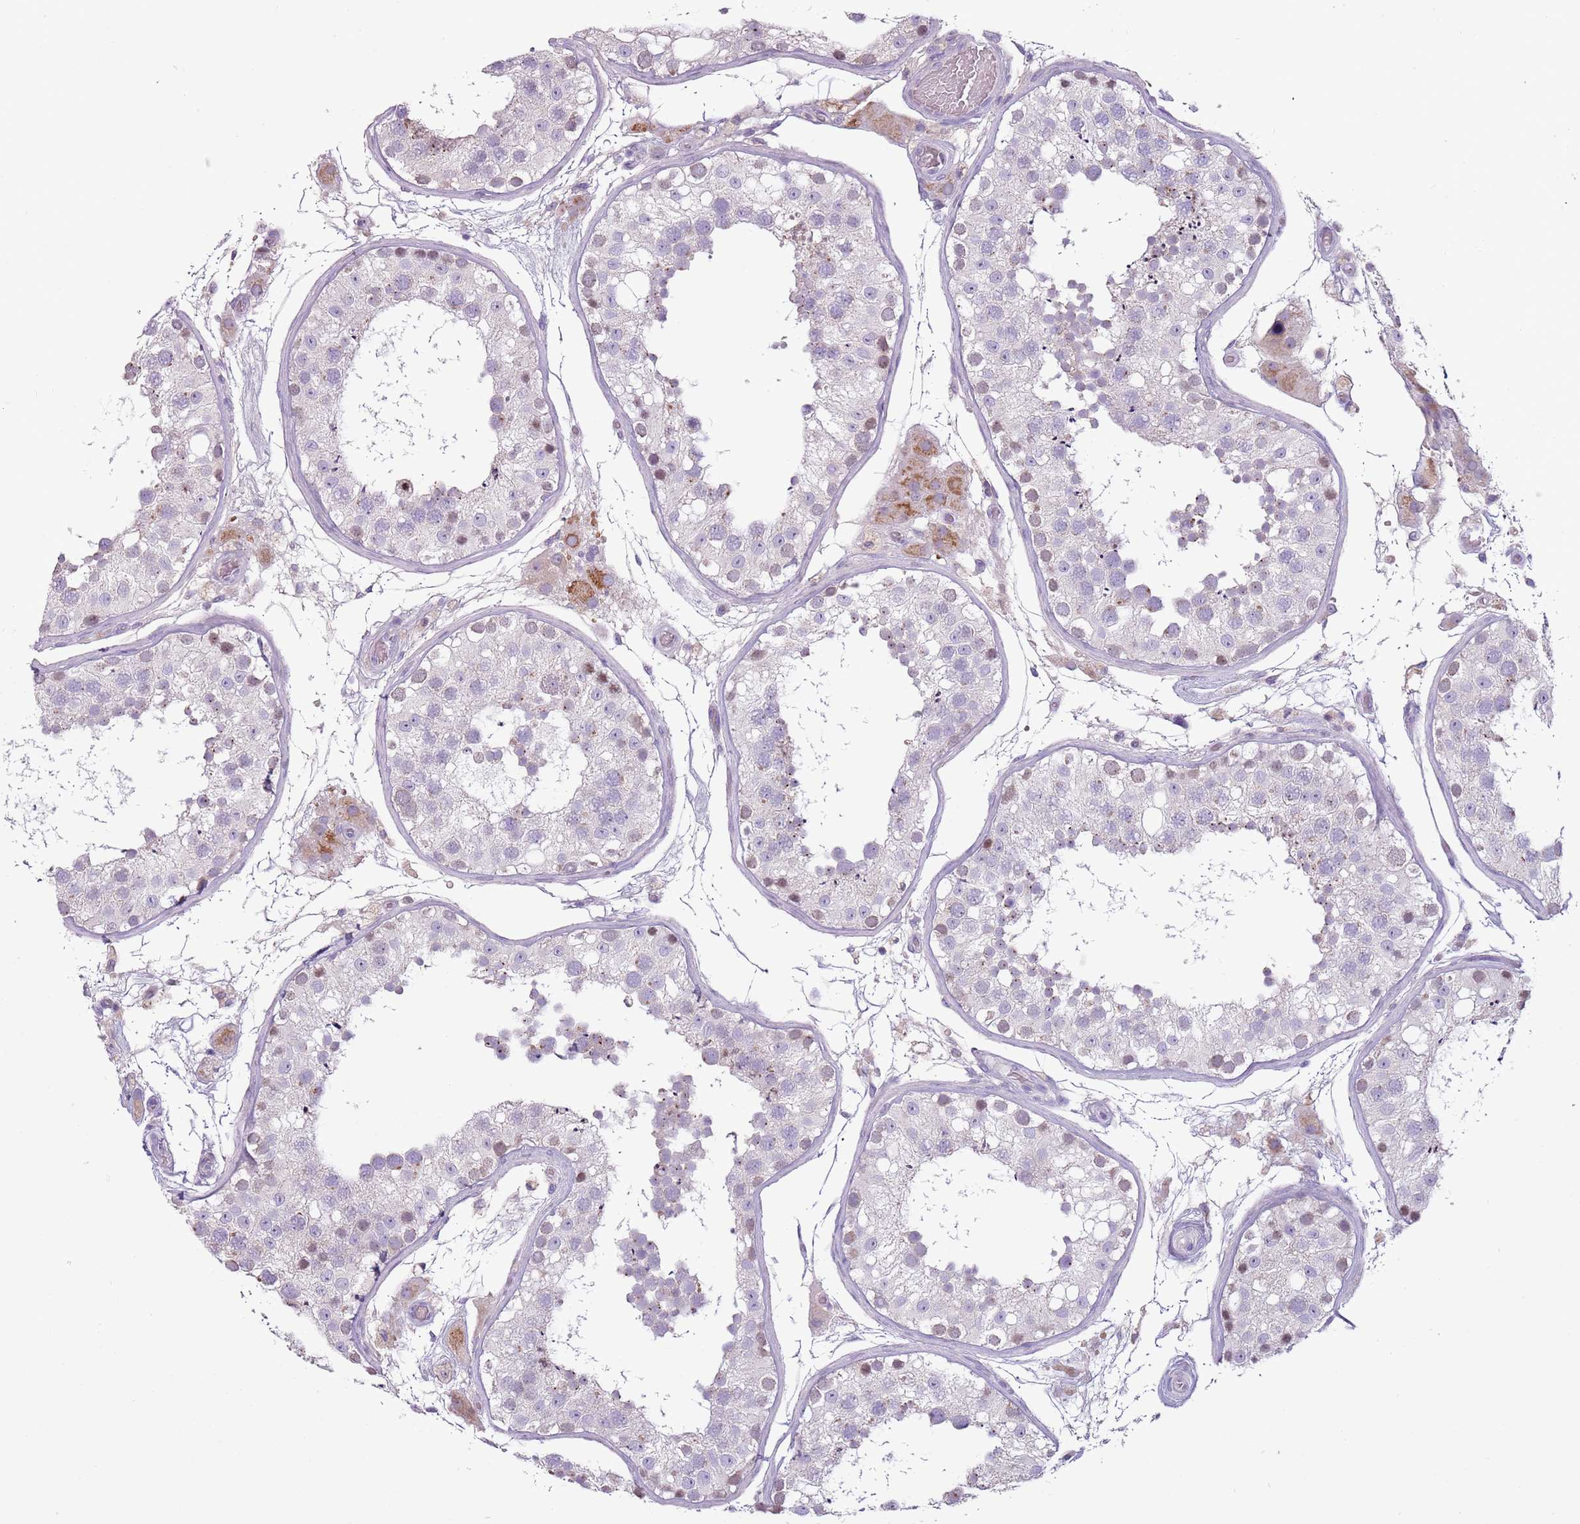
{"staining": {"intensity": "weak", "quantity": "<25%", "location": "nuclear"}, "tissue": "testis", "cell_type": "Cells in seminiferous ducts", "image_type": "normal", "snomed": [{"axis": "morphology", "description": "Normal tissue, NOS"}, {"axis": "topography", "description": "Testis"}], "caption": "Photomicrograph shows no protein staining in cells in seminiferous ducts of benign testis.", "gene": "SYS1", "patient": {"sex": "male", "age": 26}}